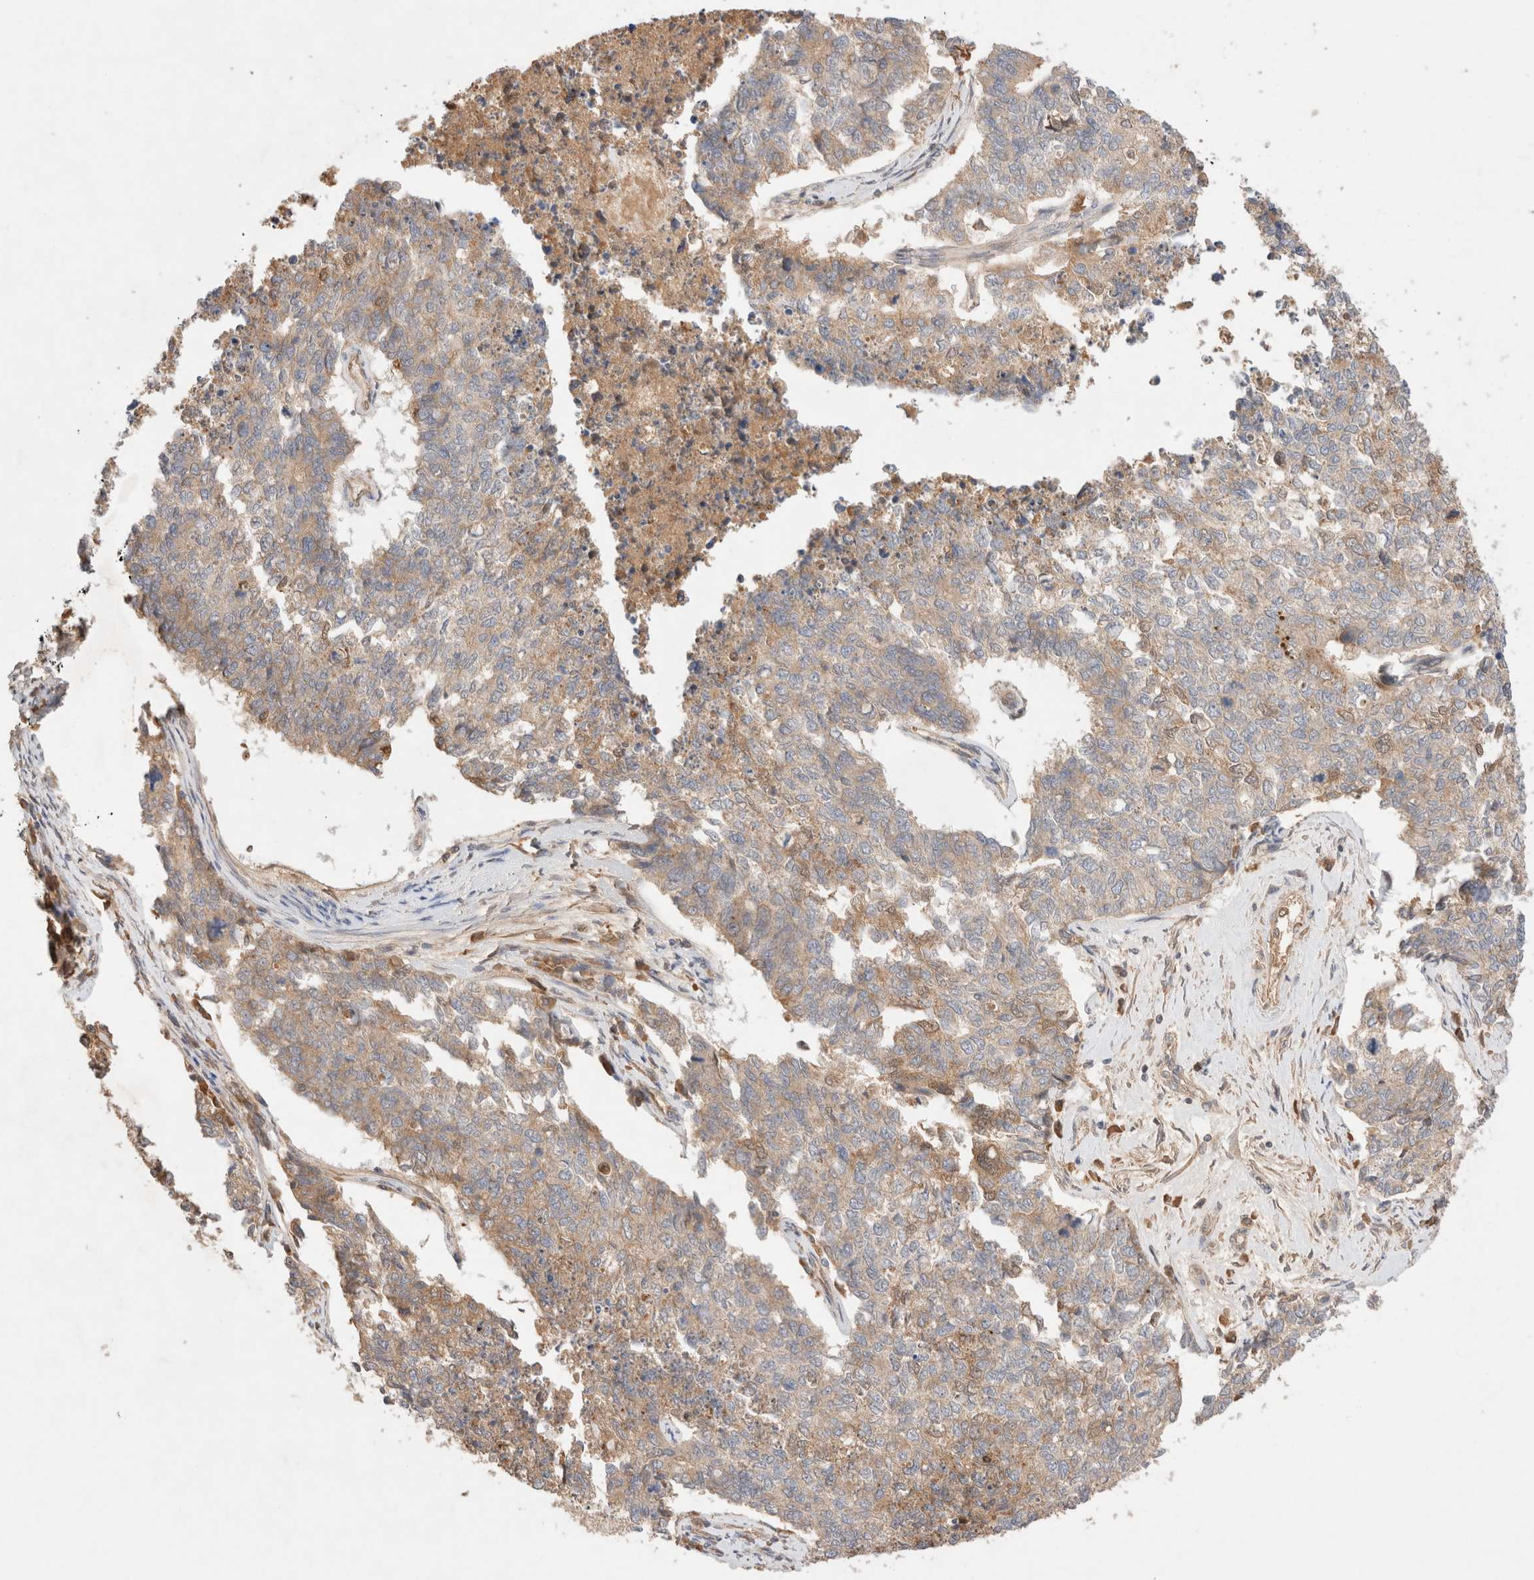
{"staining": {"intensity": "weak", "quantity": "25%-75%", "location": "cytoplasmic/membranous"}, "tissue": "cervical cancer", "cell_type": "Tumor cells", "image_type": "cancer", "snomed": [{"axis": "morphology", "description": "Squamous cell carcinoma, NOS"}, {"axis": "topography", "description": "Cervix"}], "caption": "Cervical cancer (squamous cell carcinoma) was stained to show a protein in brown. There is low levels of weak cytoplasmic/membranous staining in about 25%-75% of tumor cells. (DAB IHC with brightfield microscopy, high magnification).", "gene": "CARNMT1", "patient": {"sex": "female", "age": 63}}